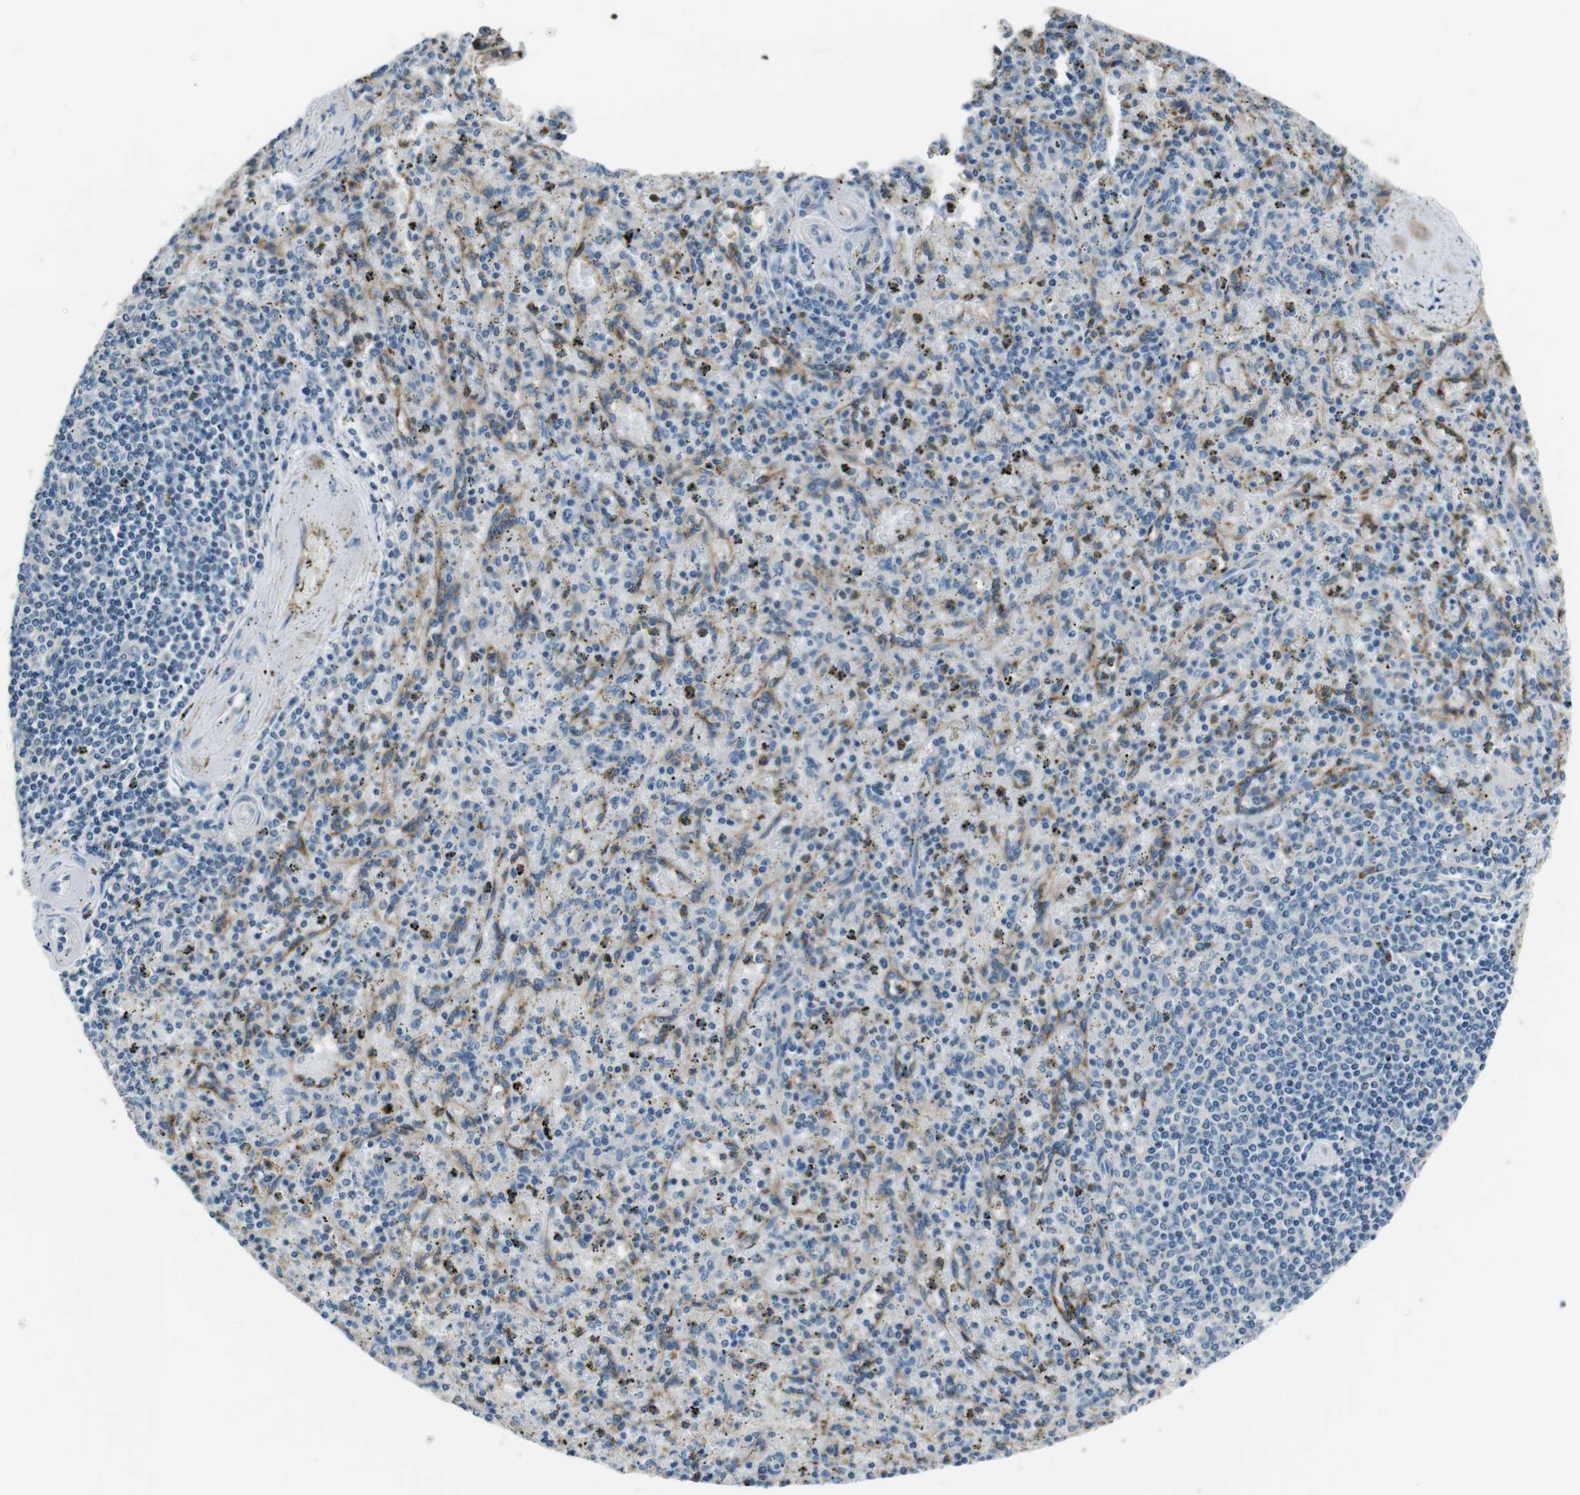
{"staining": {"intensity": "negative", "quantity": "none", "location": "none"}, "tissue": "spleen", "cell_type": "Cells in red pulp", "image_type": "normal", "snomed": [{"axis": "morphology", "description": "Normal tissue, NOS"}, {"axis": "topography", "description": "Spleen"}], "caption": "IHC photomicrograph of unremarkable spleen: spleen stained with DAB (3,3'-diaminobenzidine) exhibits no significant protein expression in cells in red pulp.", "gene": "KCNJ5", "patient": {"sex": "male", "age": 72}}